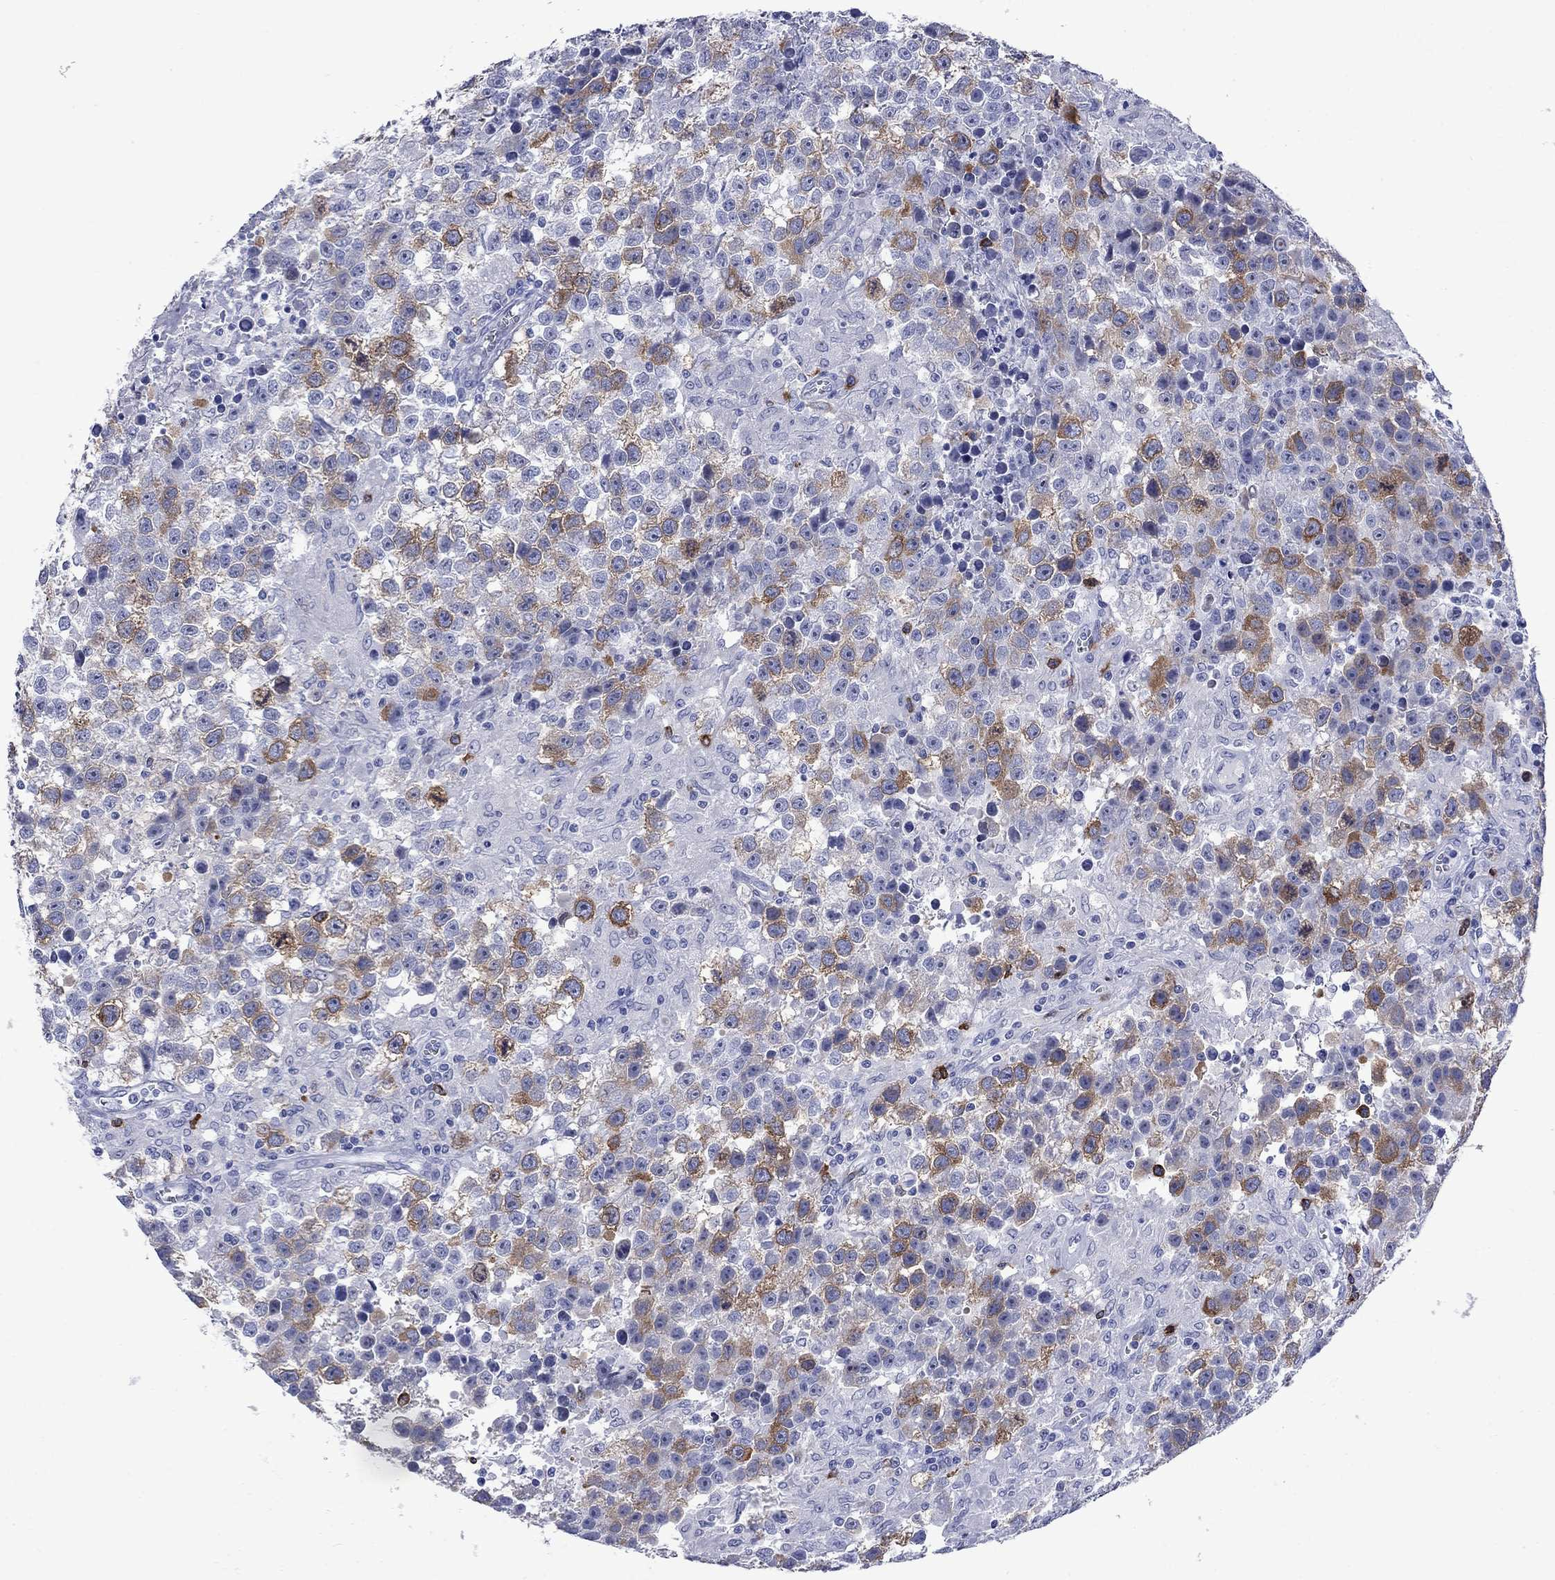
{"staining": {"intensity": "moderate", "quantity": "25%-75%", "location": "cytoplasmic/membranous"}, "tissue": "testis cancer", "cell_type": "Tumor cells", "image_type": "cancer", "snomed": [{"axis": "morphology", "description": "Seminoma, NOS"}, {"axis": "topography", "description": "Testis"}], "caption": "Immunohistochemical staining of testis cancer exhibits medium levels of moderate cytoplasmic/membranous expression in approximately 25%-75% of tumor cells.", "gene": "TACC3", "patient": {"sex": "male", "age": 43}}